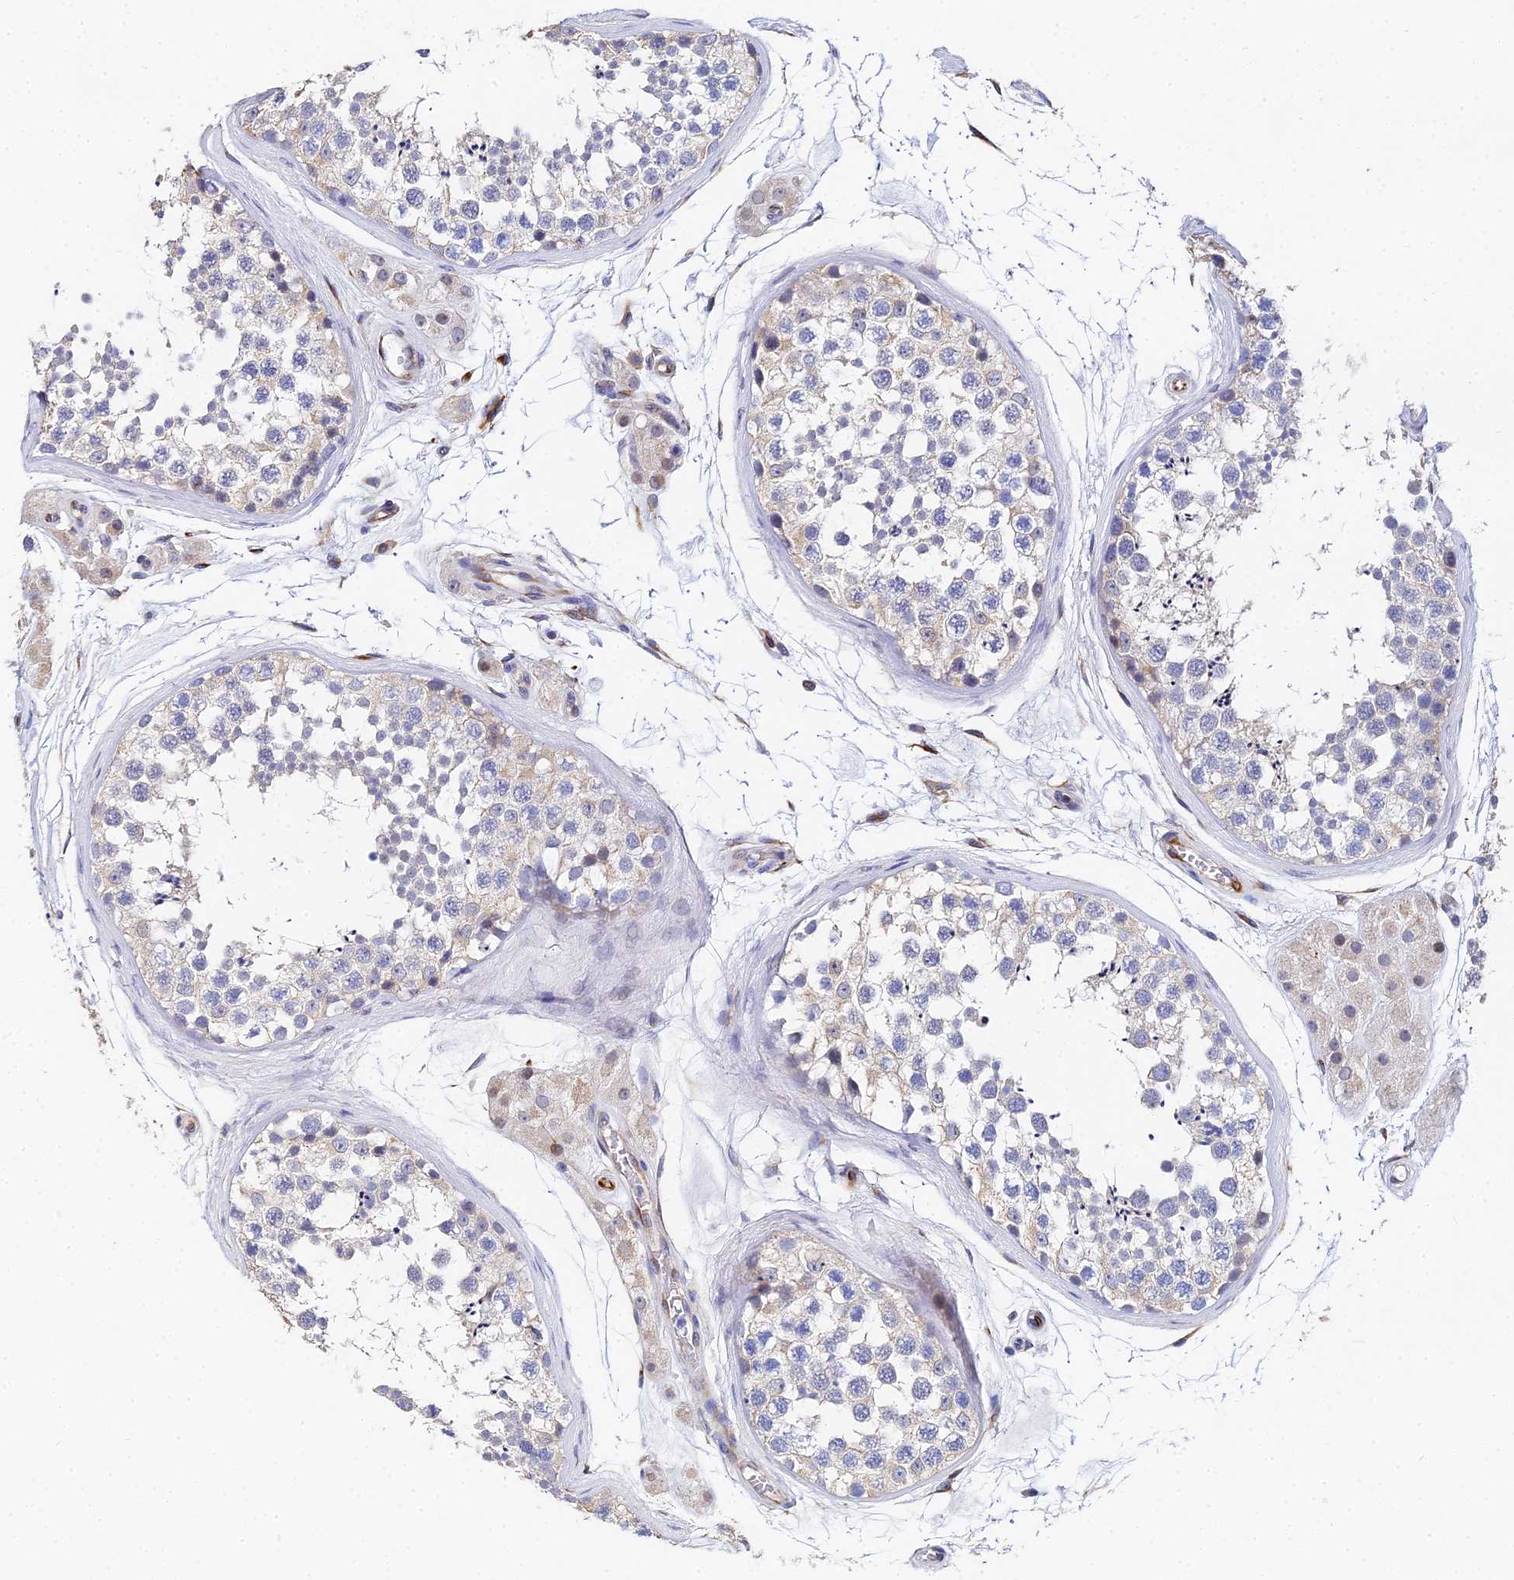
{"staining": {"intensity": "weak", "quantity": "<25%", "location": "cytoplasmic/membranous"}, "tissue": "testis", "cell_type": "Cells in seminiferous ducts", "image_type": "normal", "snomed": [{"axis": "morphology", "description": "Normal tissue, NOS"}, {"axis": "topography", "description": "Testis"}], "caption": "Immunohistochemical staining of unremarkable human testis shows no significant positivity in cells in seminiferous ducts. The staining was performed using DAB to visualize the protein expression in brown, while the nuclei were stained in blue with hematoxylin (Magnification: 20x).", "gene": "ENSG00000268674", "patient": {"sex": "male", "age": 56}}